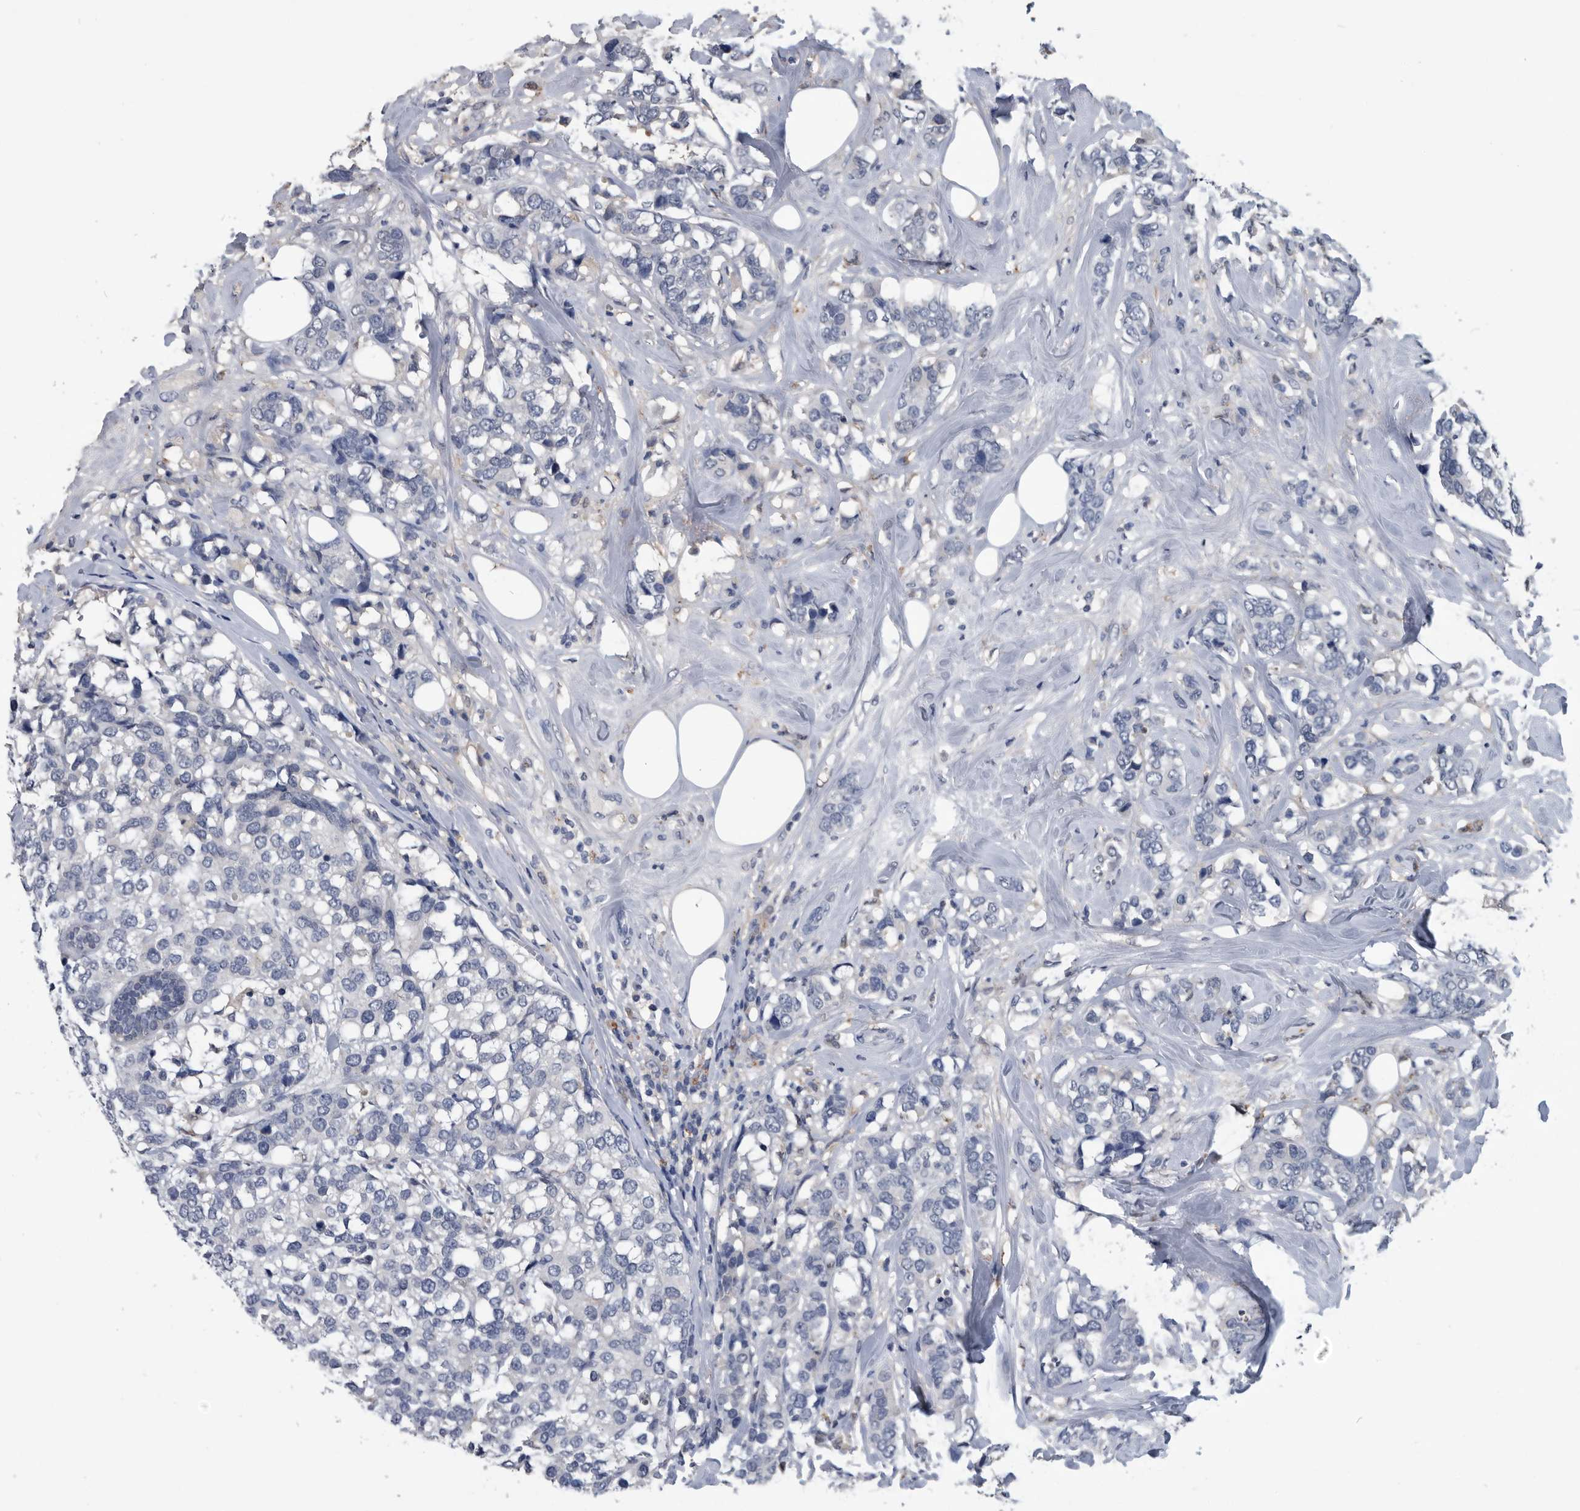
{"staining": {"intensity": "negative", "quantity": "none", "location": "none"}, "tissue": "breast cancer", "cell_type": "Tumor cells", "image_type": "cancer", "snomed": [{"axis": "morphology", "description": "Lobular carcinoma"}, {"axis": "topography", "description": "Breast"}], "caption": "Immunohistochemistry photomicrograph of neoplastic tissue: breast cancer stained with DAB demonstrates no significant protein positivity in tumor cells.", "gene": "PDXK", "patient": {"sex": "female", "age": 59}}